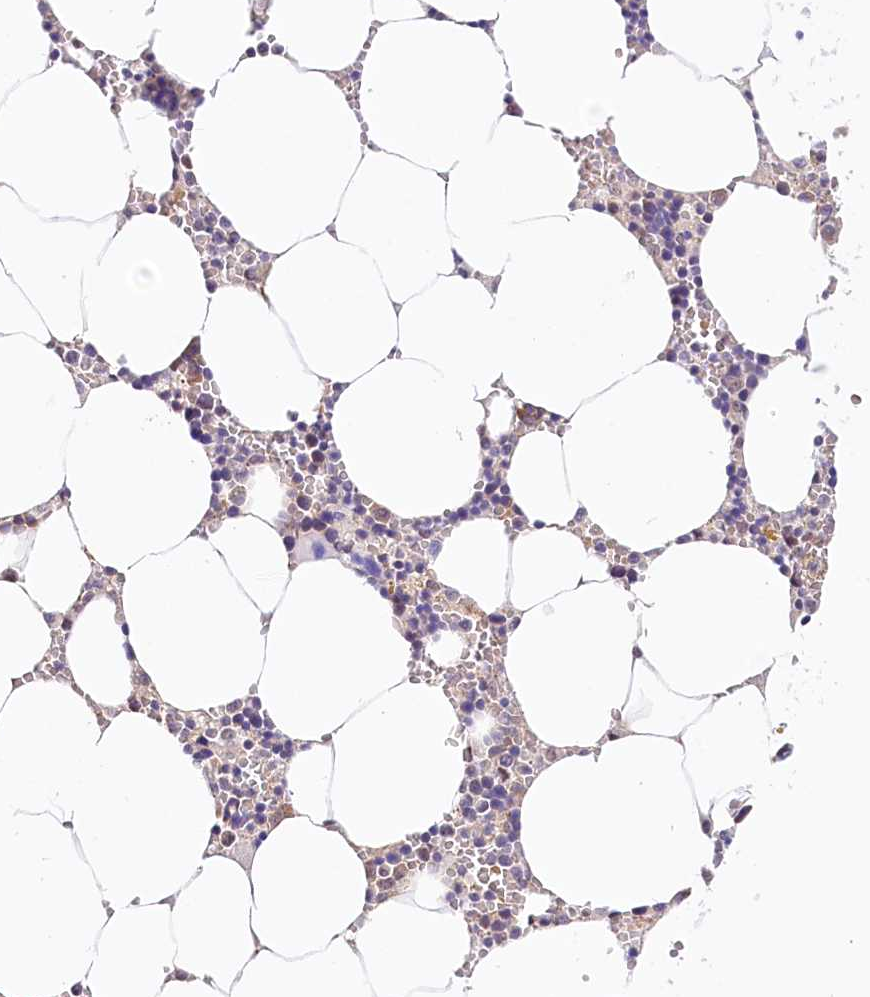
{"staining": {"intensity": "negative", "quantity": "none", "location": "none"}, "tissue": "bone marrow", "cell_type": "Hematopoietic cells", "image_type": "normal", "snomed": [{"axis": "morphology", "description": "Normal tissue, NOS"}, {"axis": "topography", "description": "Bone marrow"}], "caption": "A histopathology image of bone marrow stained for a protein displays no brown staining in hematopoietic cells.", "gene": "PPP2R5B", "patient": {"sex": "male", "age": 70}}